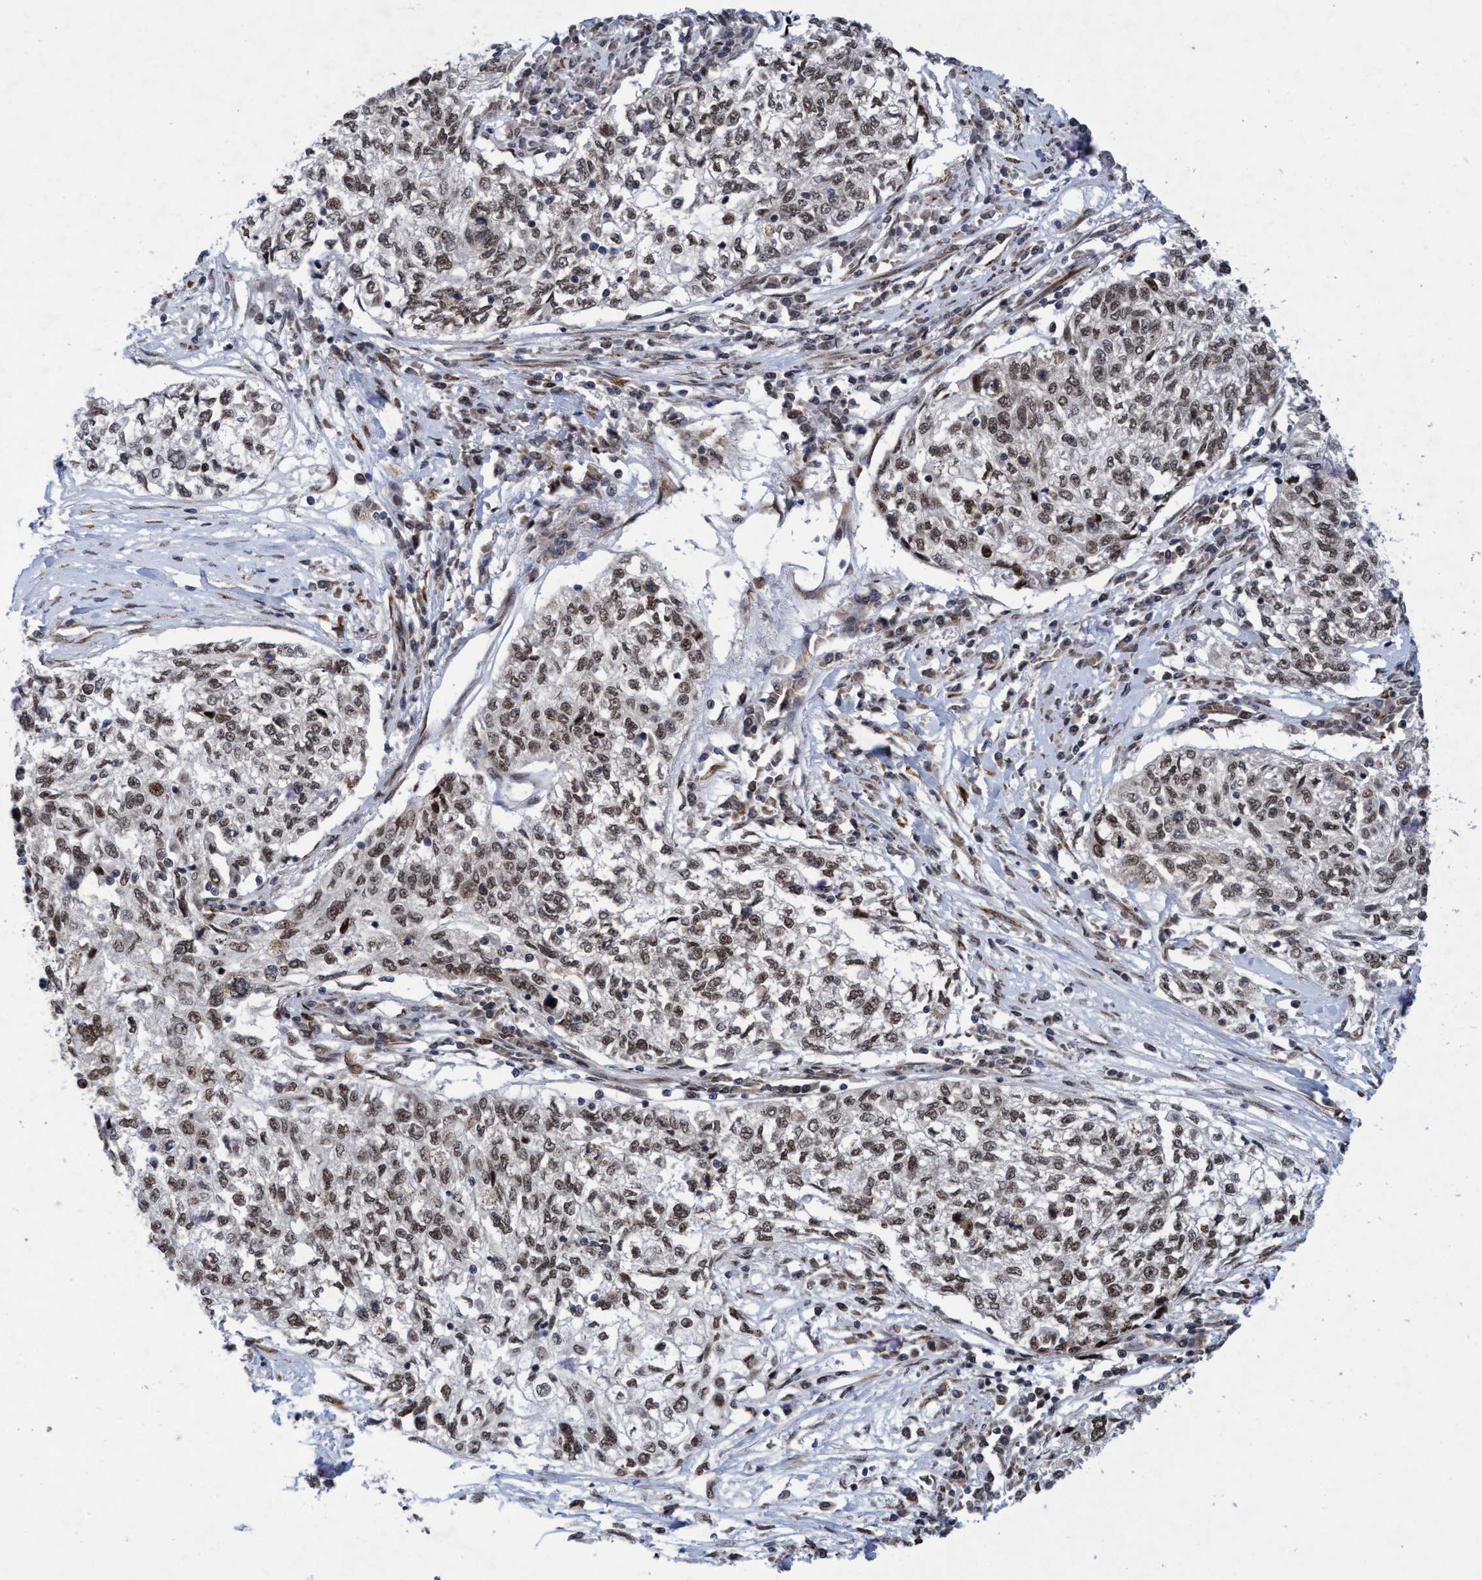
{"staining": {"intensity": "weak", "quantity": ">75%", "location": "nuclear"}, "tissue": "cervical cancer", "cell_type": "Tumor cells", "image_type": "cancer", "snomed": [{"axis": "morphology", "description": "Squamous cell carcinoma, NOS"}, {"axis": "topography", "description": "Cervix"}], "caption": "Immunohistochemical staining of squamous cell carcinoma (cervical) exhibits low levels of weak nuclear positivity in approximately >75% of tumor cells. Using DAB (3,3'-diaminobenzidine) (brown) and hematoxylin (blue) stains, captured at high magnification using brightfield microscopy.", "gene": "GLT6D1", "patient": {"sex": "female", "age": 57}}